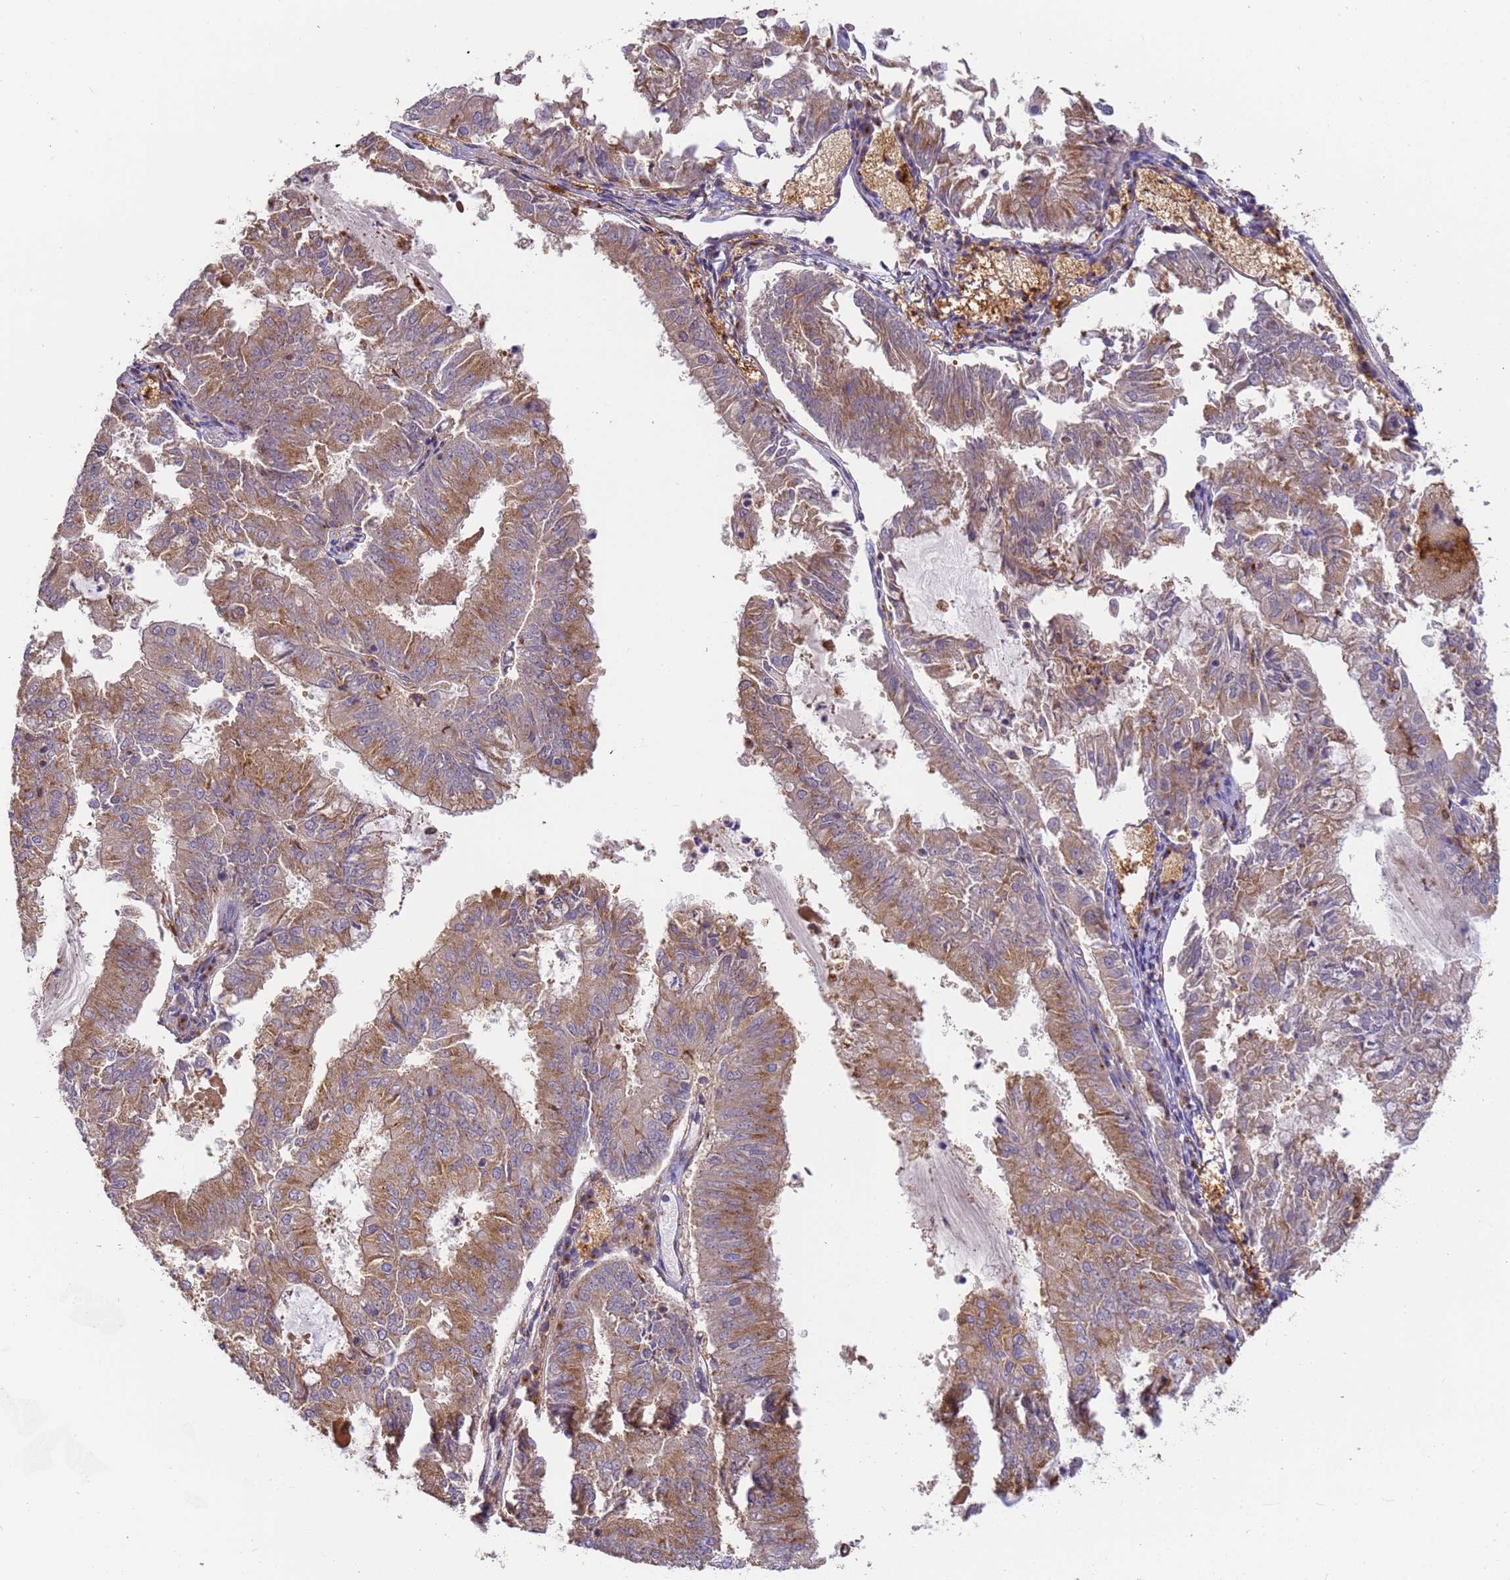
{"staining": {"intensity": "moderate", "quantity": ">75%", "location": "cytoplasmic/membranous"}, "tissue": "endometrial cancer", "cell_type": "Tumor cells", "image_type": "cancer", "snomed": [{"axis": "morphology", "description": "Adenocarcinoma, NOS"}, {"axis": "topography", "description": "Endometrium"}], "caption": "High-magnification brightfield microscopy of endometrial cancer stained with DAB (3,3'-diaminobenzidine) (brown) and counterstained with hematoxylin (blue). tumor cells exhibit moderate cytoplasmic/membranous staining is appreciated in approximately>75% of cells.", "gene": "M6PR", "patient": {"sex": "female", "age": 57}}